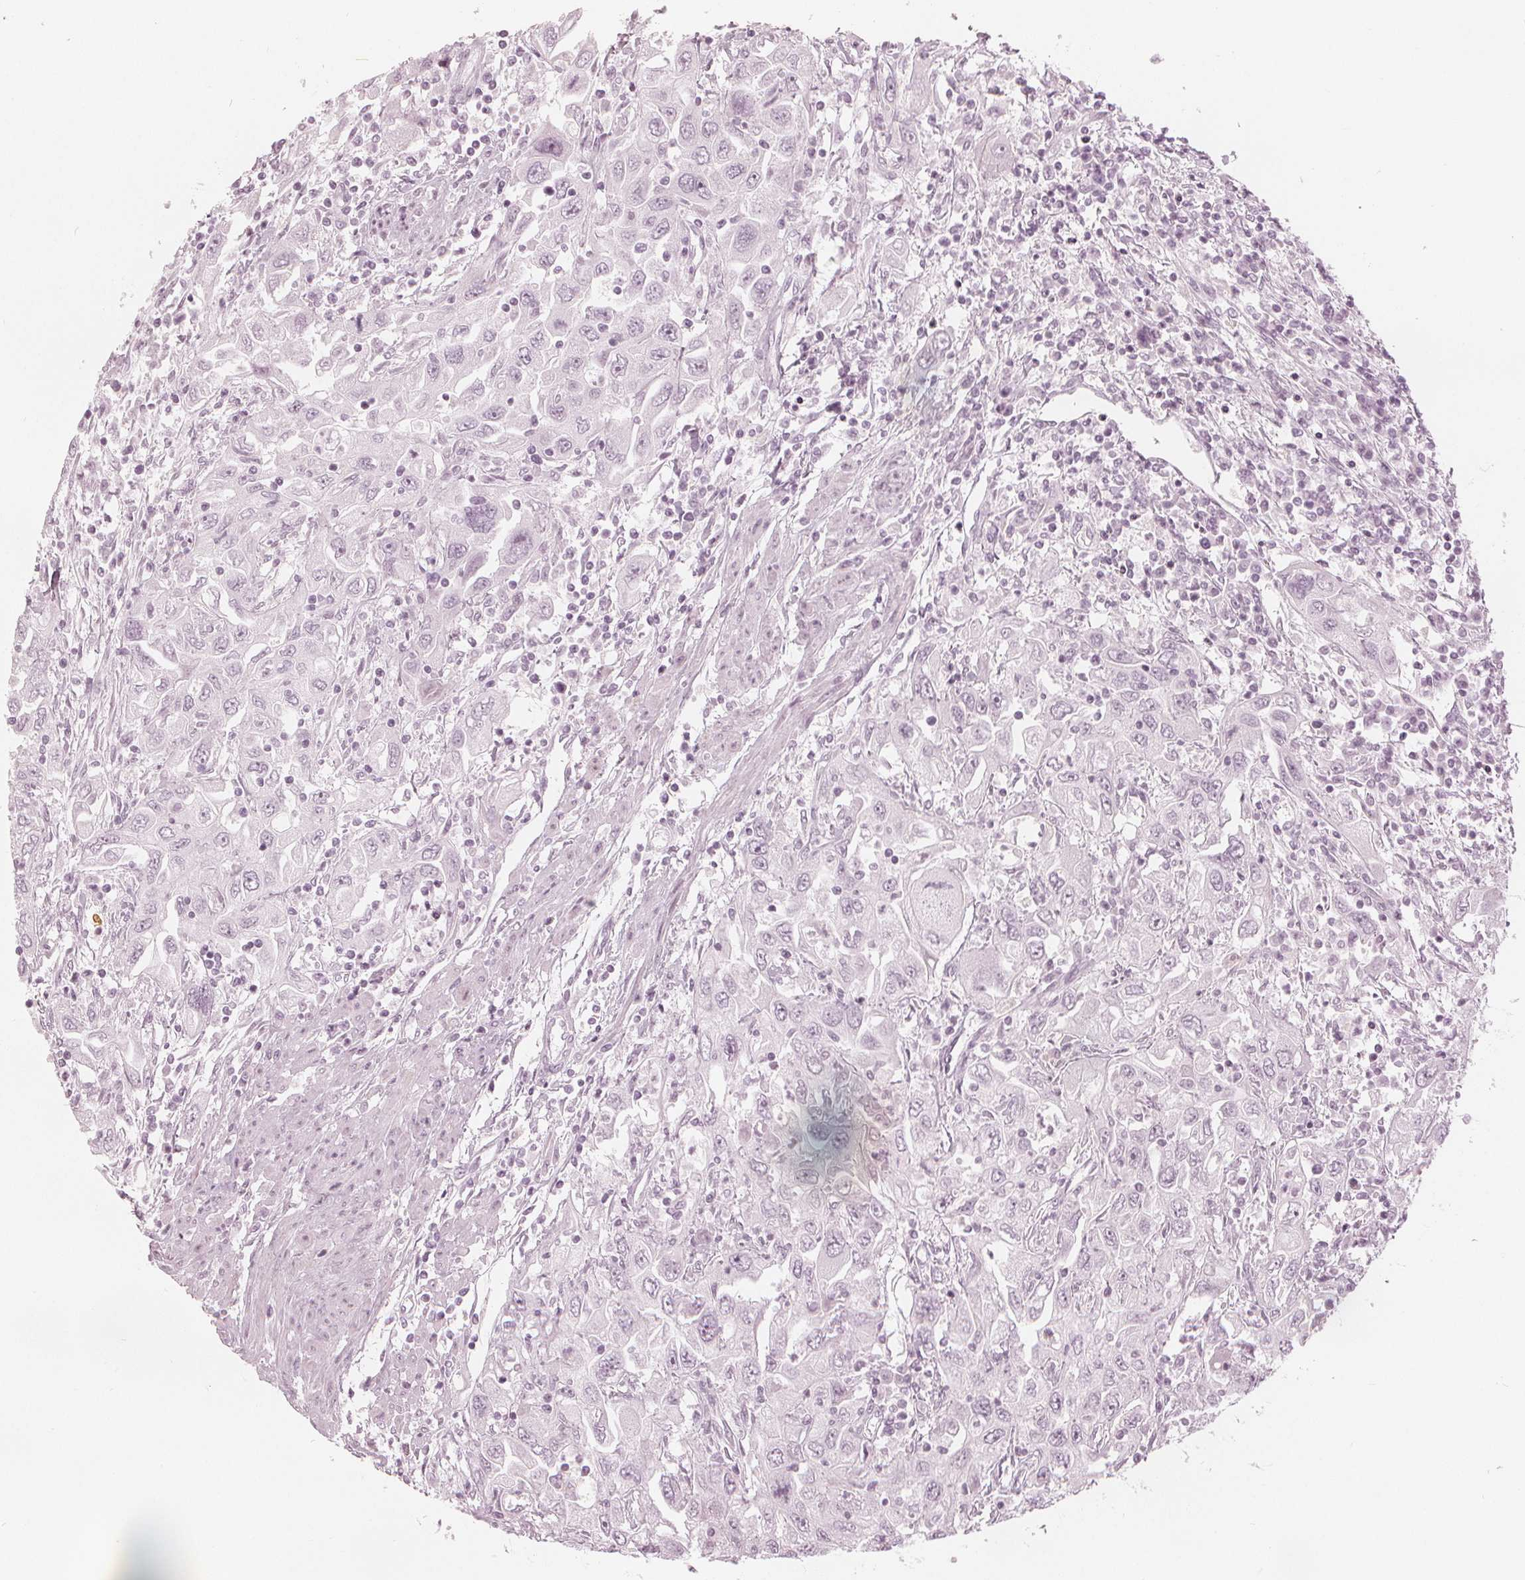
{"staining": {"intensity": "negative", "quantity": "none", "location": "none"}, "tissue": "urothelial cancer", "cell_type": "Tumor cells", "image_type": "cancer", "snomed": [{"axis": "morphology", "description": "Urothelial carcinoma, High grade"}, {"axis": "topography", "description": "Urinary bladder"}], "caption": "The histopathology image exhibits no significant expression in tumor cells of urothelial cancer.", "gene": "PAEP", "patient": {"sex": "male", "age": 76}}